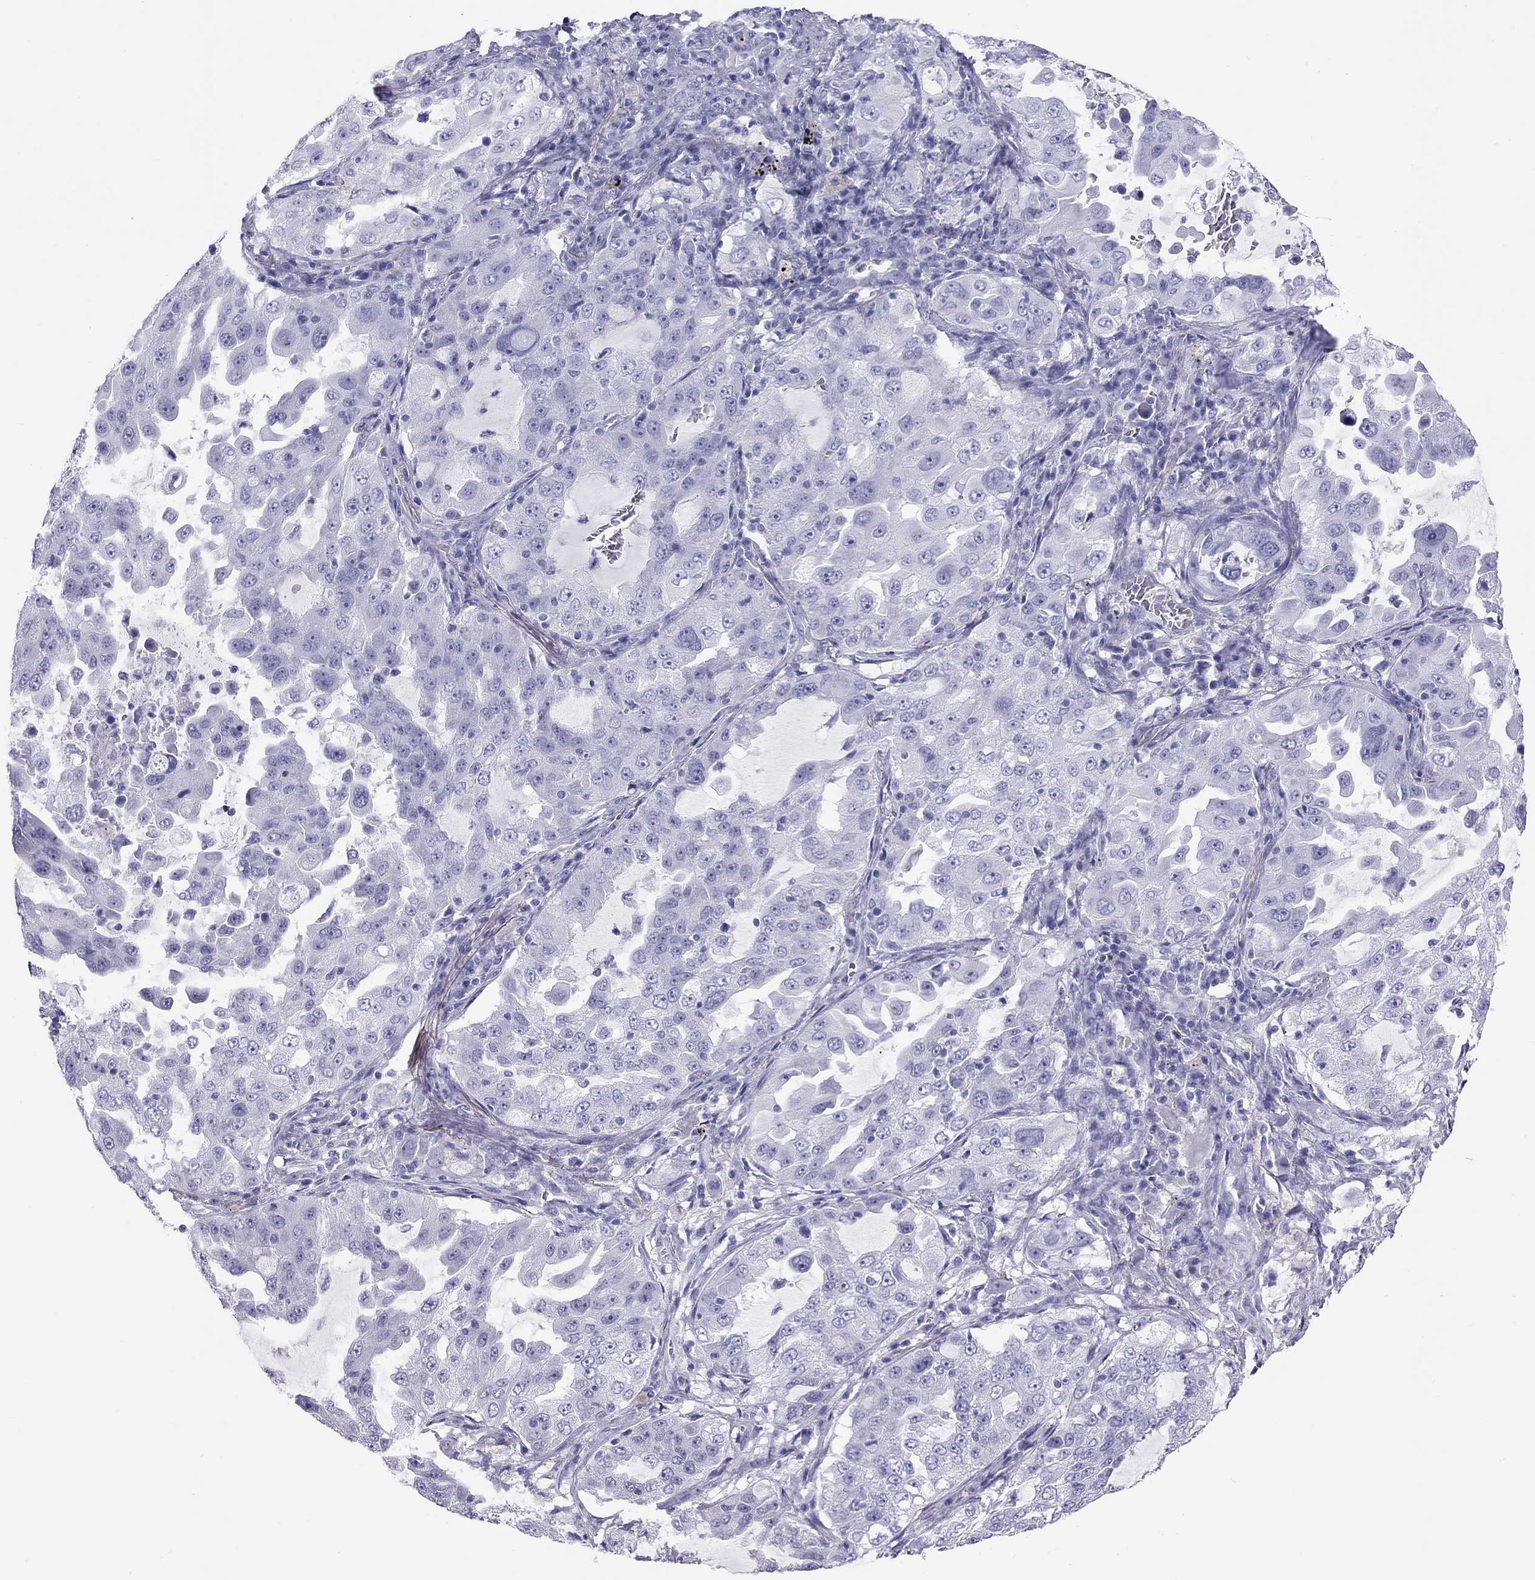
{"staining": {"intensity": "negative", "quantity": "none", "location": "none"}, "tissue": "lung cancer", "cell_type": "Tumor cells", "image_type": "cancer", "snomed": [{"axis": "morphology", "description": "Adenocarcinoma, NOS"}, {"axis": "topography", "description": "Lung"}], "caption": "High power microscopy histopathology image of an immunohistochemistry (IHC) image of lung cancer, revealing no significant expression in tumor cells.", "gene": "PSMB11", "patient": {"sex": "female", "age": 61}}